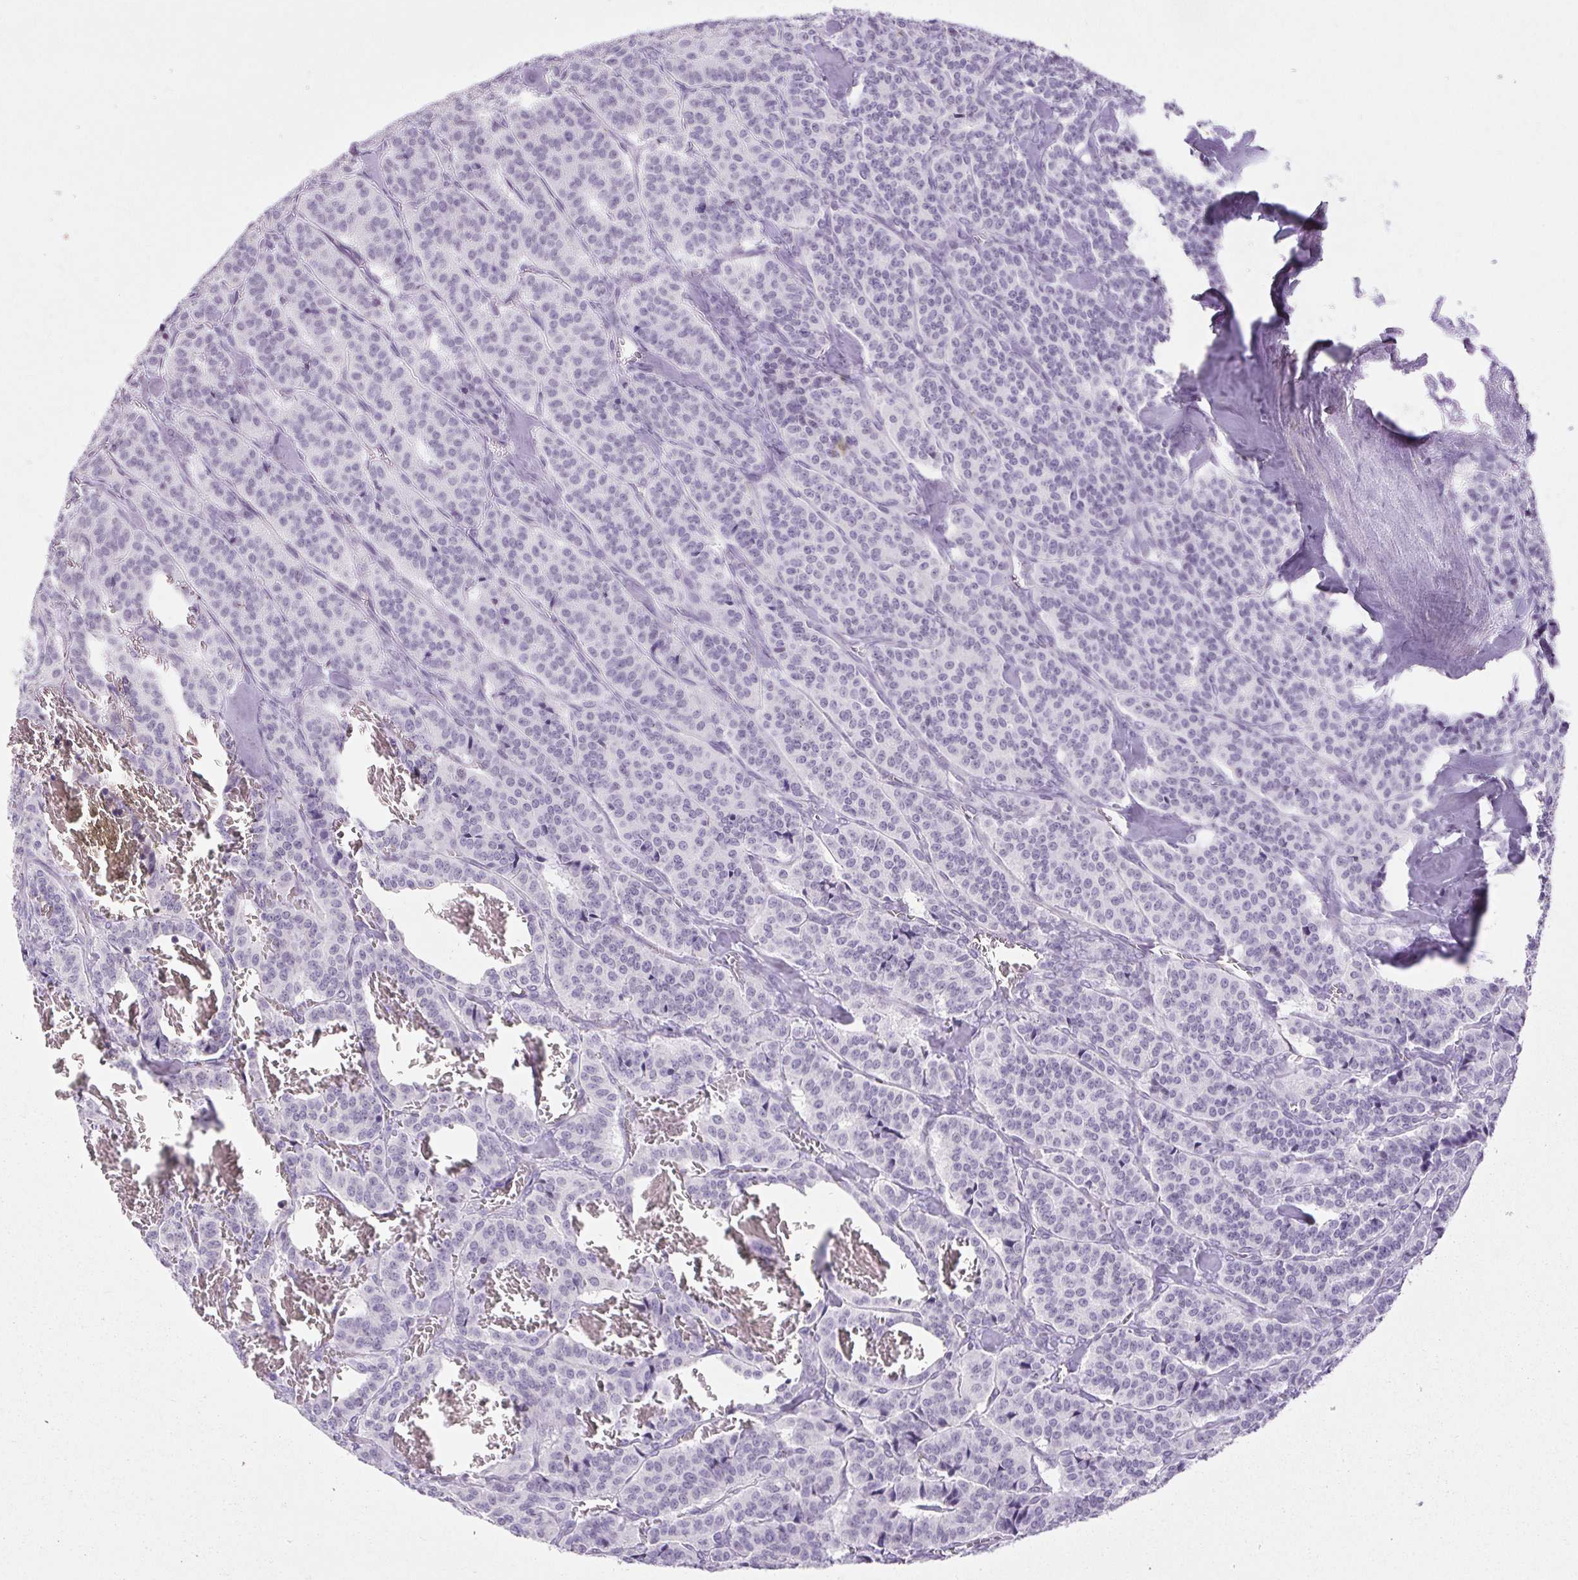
{"staining": {"intensity": "negative", "quantity": "none", "location": "none"}, "tissue": "carcinoid", "cell_type": "Tumor cells", "image_type": "cancer", "snomed": [{"axis": "morphology", "description": "Normal tissue, NOS"}, {"axis": "morphology", "description": "Carcinoid, malignant, NOS"}, {"axis": "topography", "description": "Lung"}], "caption": "IHC photomicrograph of neoplastic tissue: carcinoid (malignant) stained with DAB (3,3'-diaminobenzidine) displays no significant protein positivity in tumor cells. (Brightfield microscopy of DAB (3,3'-diaminobenzidine) immunohistochemistry (IHC) at high magnification).", "gene": "BCAS1", "patient": {"sex": "female", "age": 46}}